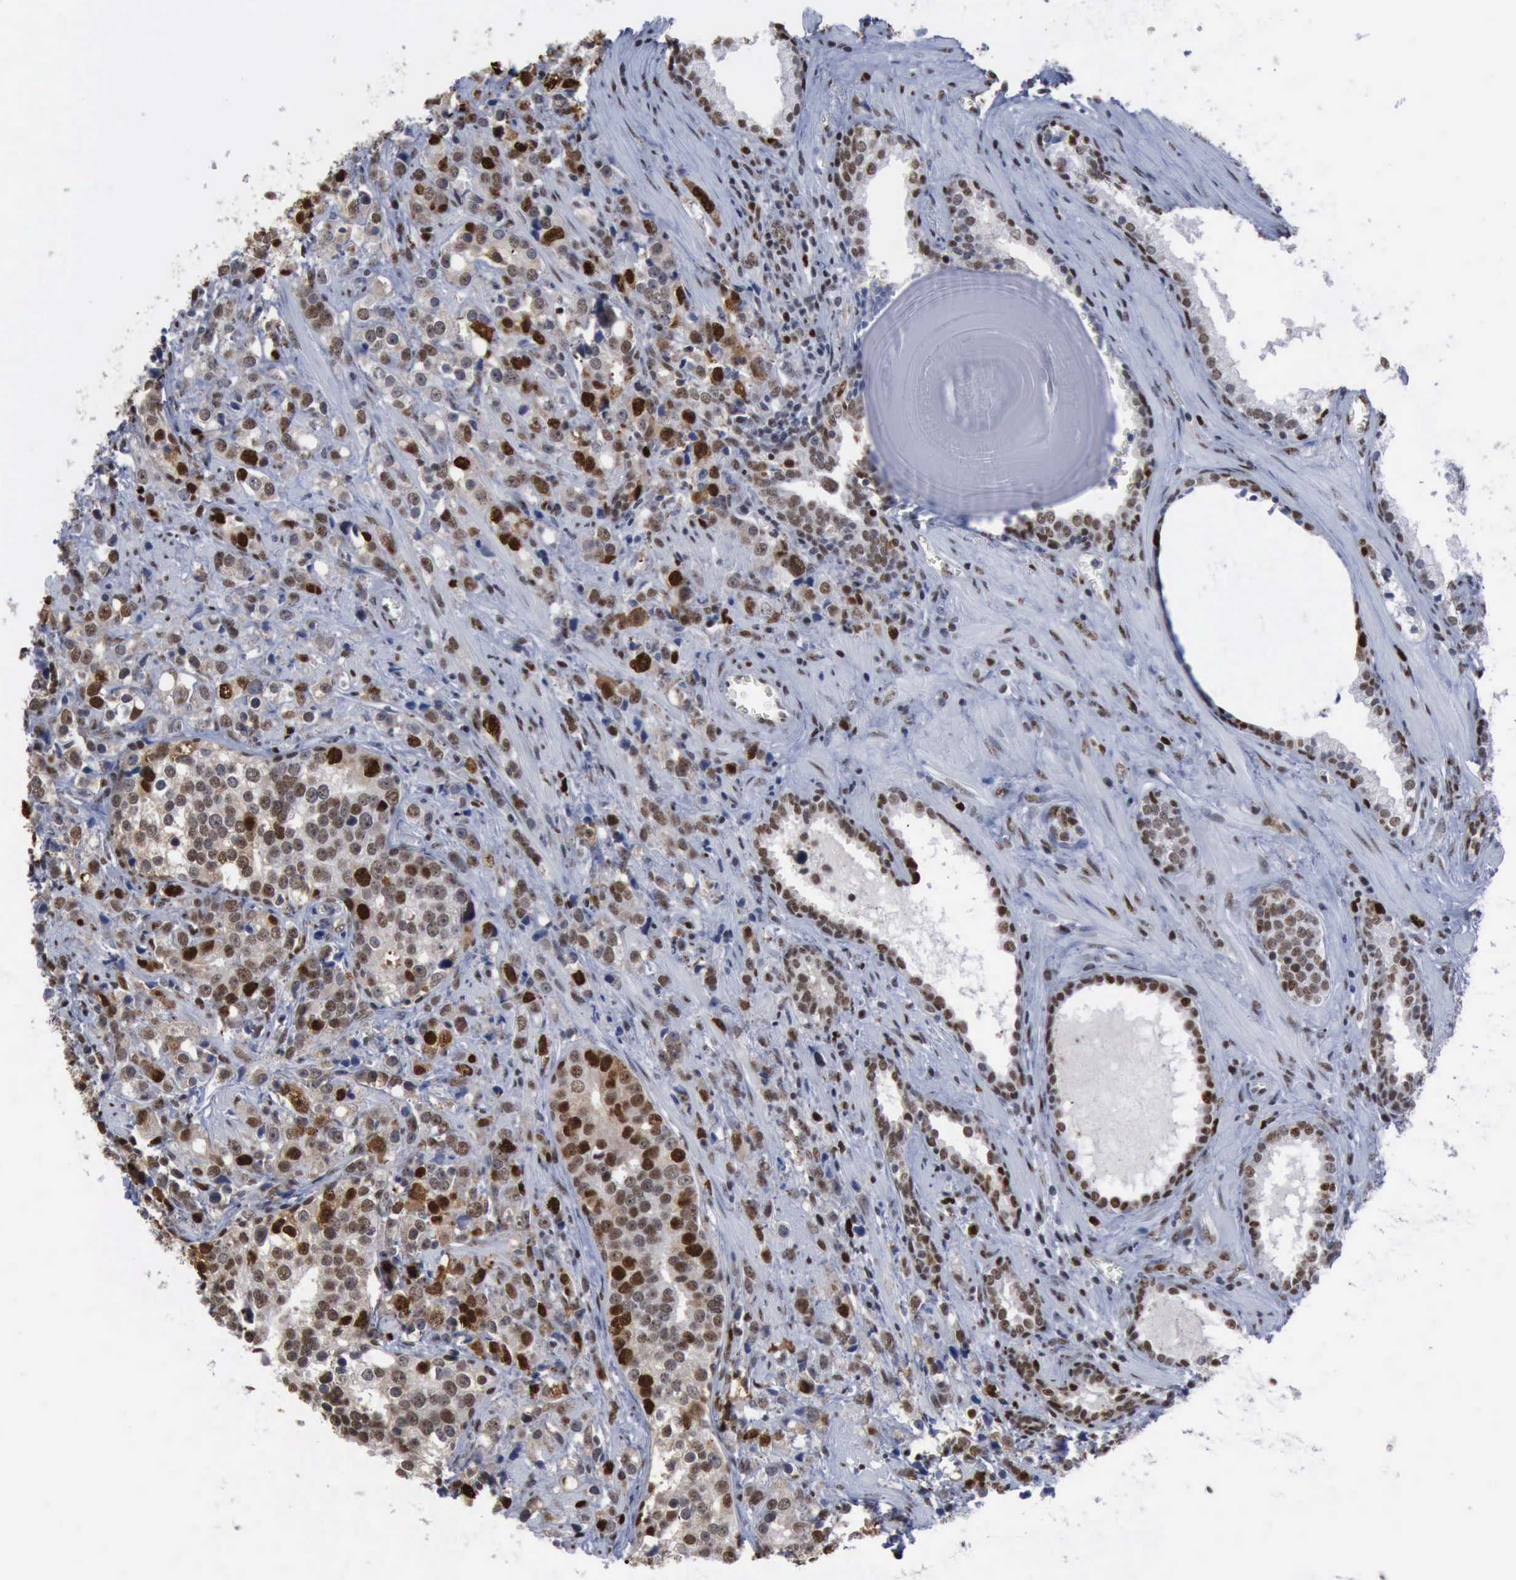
{"staining": {"intensity": "strong", "quantity": ">75%", "location": "nuclear"}, "tissue": "prostate cancer", "cell_type": "Tumor cells", "image_type": "cancer", "snomed": [{"axis": "morphology", "description": "Adenocarcinoma, High grade"}, {"axis": "topography", "description": "Prostate"}], "caption": "The immunohistochemical stain shows strong nuclear staining in tumor cells of prostate cancer (high-grade adenocarcinoma) tissue.", "gene": "PCNA", "patient": {"sex": "male", "age": 71}}